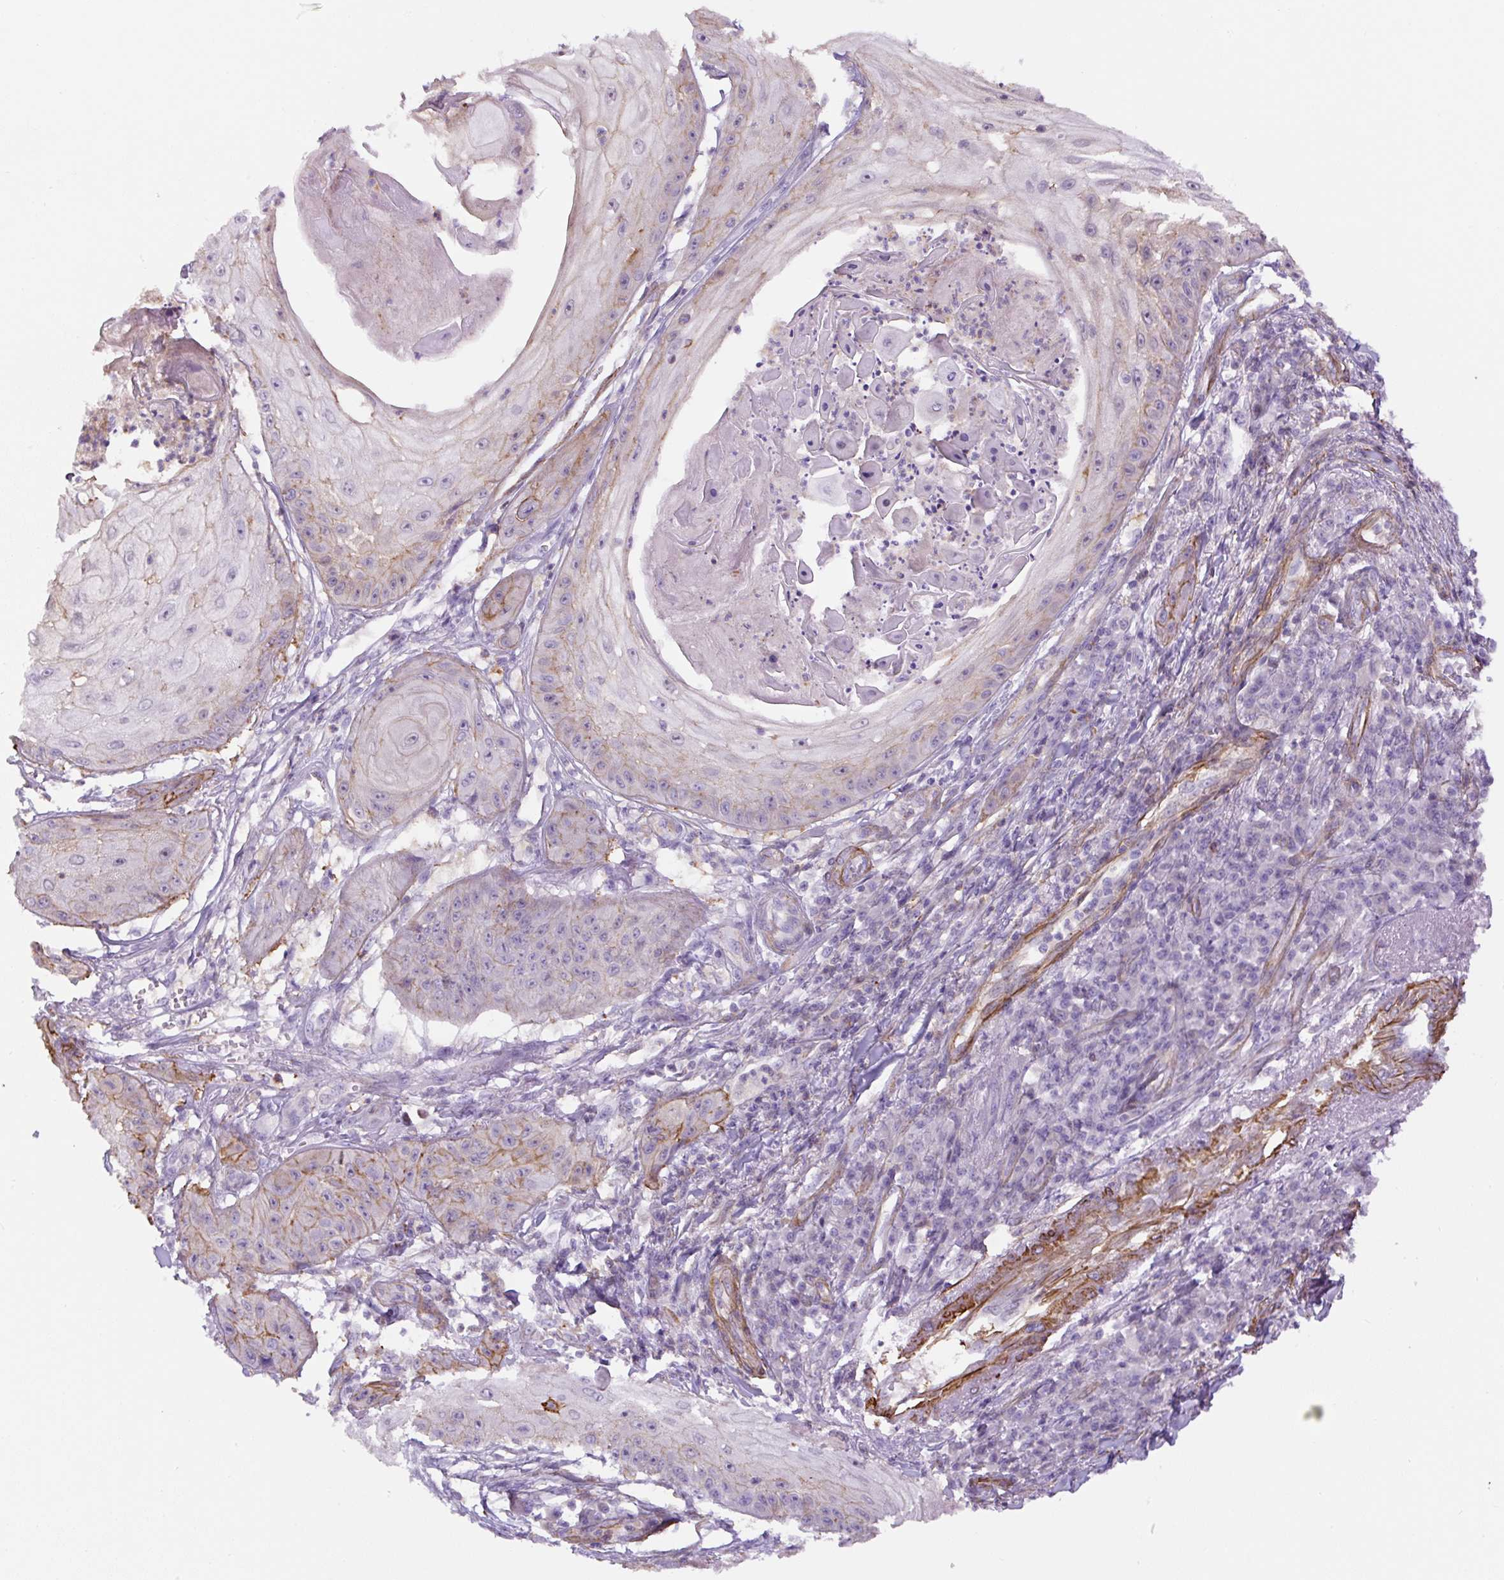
{"staining": {"intensity": "negative", "quantity": "none", "location": "none"}, "tissue": "skin cancer", "cell_type": "Tumor cells", "image_type": "cancer", "snomed": [{"axis": "morphology", "description": "Squamous cell carcinoma, NOS"}, {"axis": "topography", "description": "Skin"}], "caption": "Immunohistochemistry (IHC) of skin cancer demonstrates no expression in tumor cells.", "gene": "B3GALT5", "patient": {"sex": "male", "age": 70}}